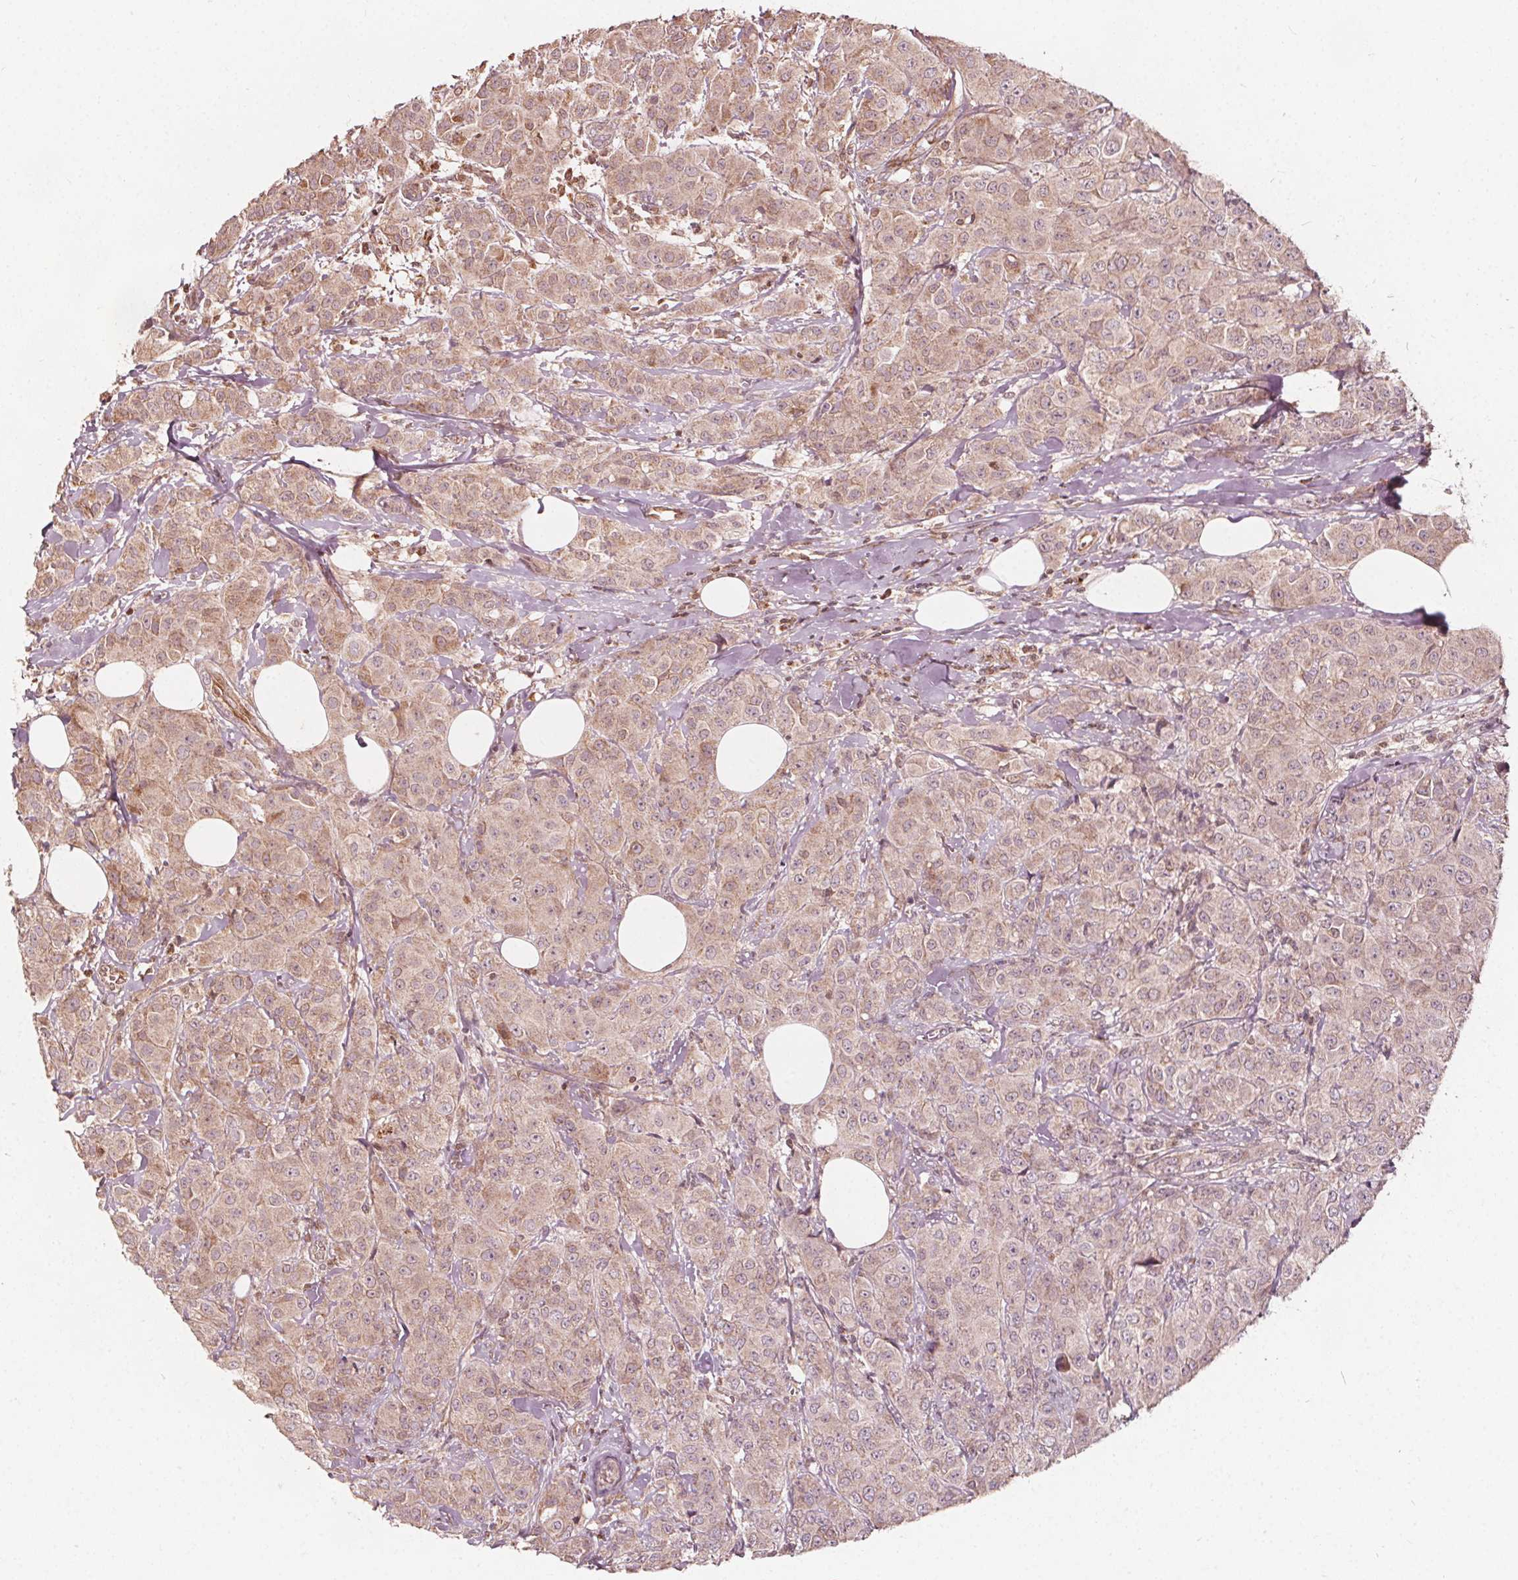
{"staining": {"intensity": "weak", "quantity": "25%-75%", "location": "cytoplasmic/membranous"}, "tissue": "breast cancer", "cell_type": "Tumor cells", "image_type": "cancer", "snomed": [{"axis": "morphology", "description": "Normal tissue, NOS"}, {"axis": "morphology", "description": "Duct carcinoma"}, {"axis": "topography", "description": "Breast"}], "caption": "Brown immunohistochemical staining in human infiltrating ductal carcinoma (breast) displays weak cytoplasmic/membranous positivity in about 25%-75% of tumor cells. The staining was performed using DAB (3,3'-diaminobenzidine) to visualize the protein expression in brown, while the nuclei were stained in blue with hematoxylin (Magnification: 20x).", "gene": "AIP", "patient": {"sex": "female", "age": 43}}